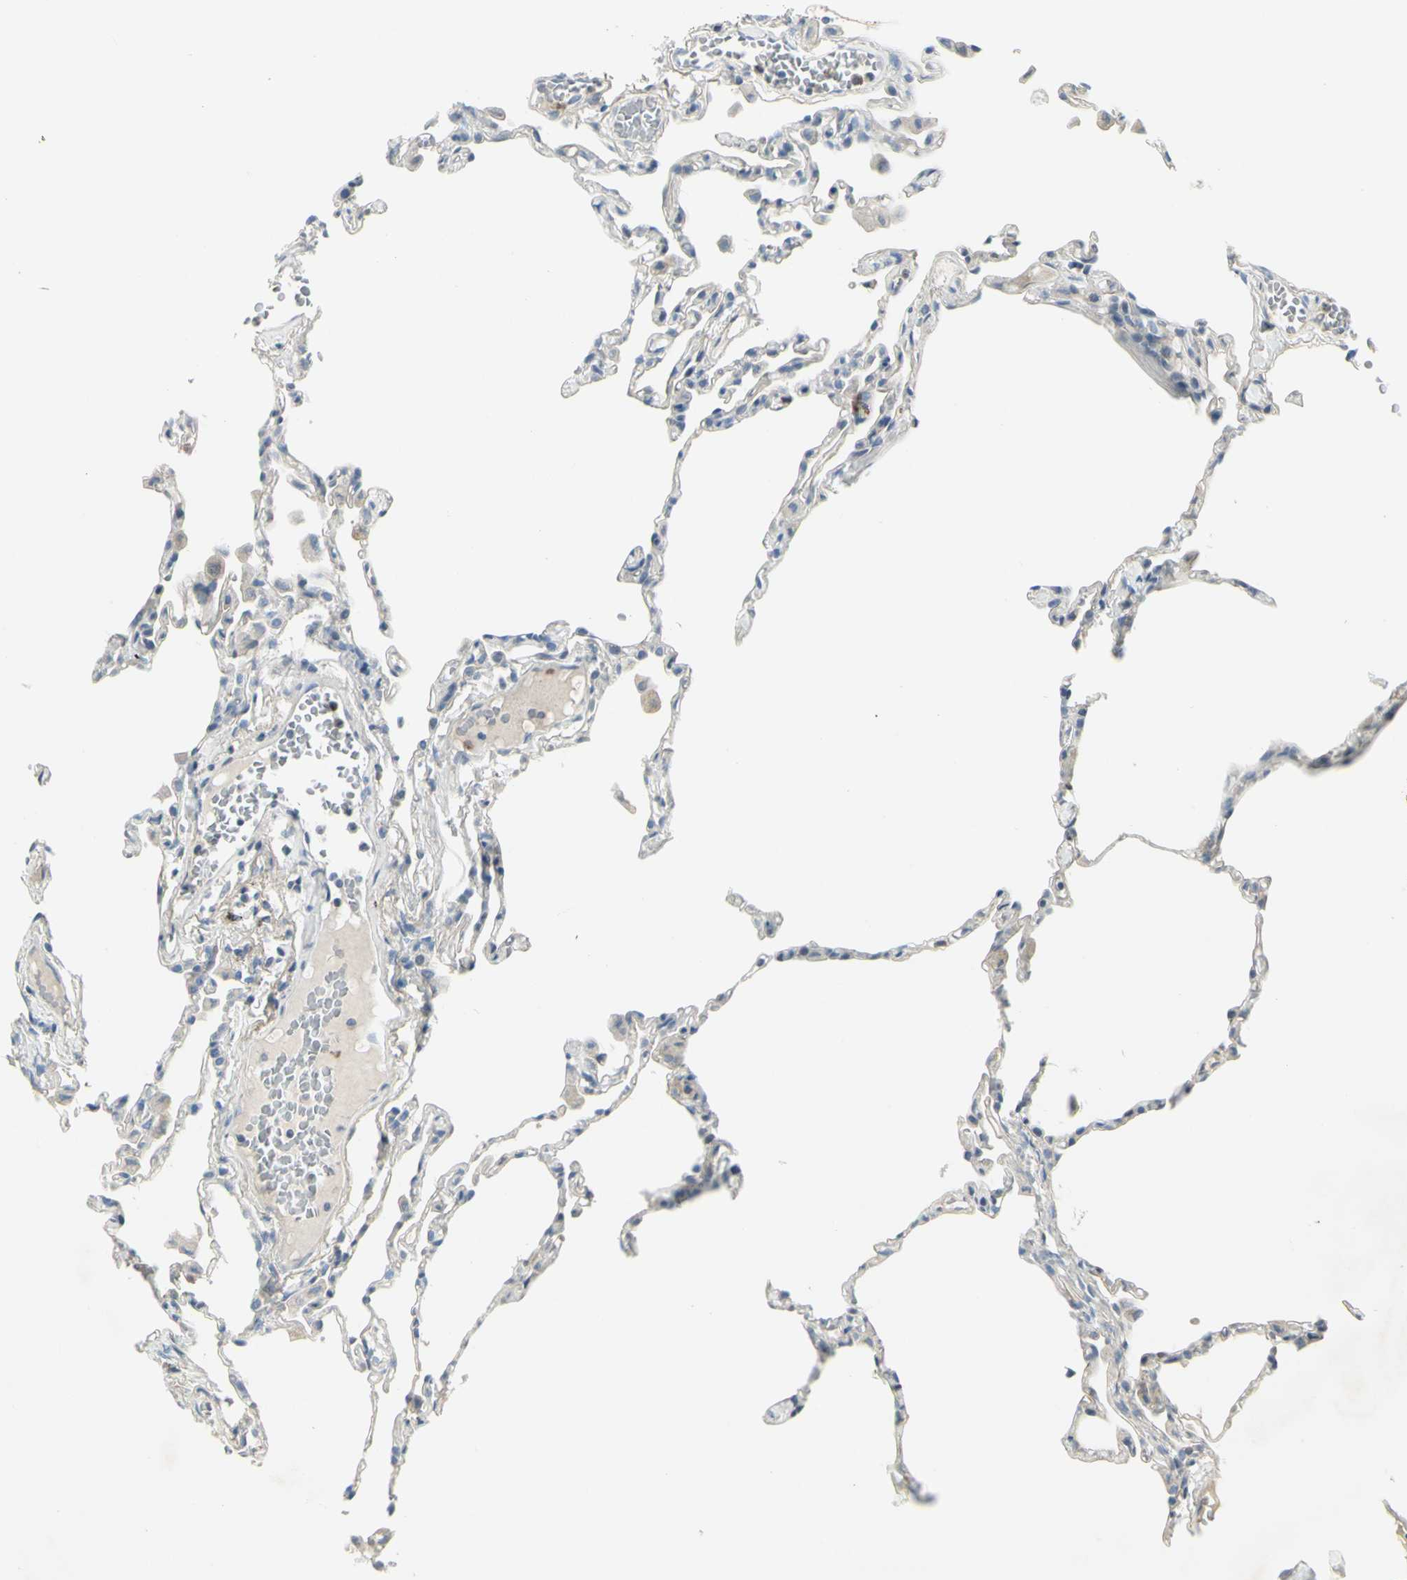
{"staining": {"intensity": "negative", "quantity": "none", "location": "none"}, "tissue": "lung", "cell_type": "Alveolar cells", "image_type": "normal", "snomed": [{"axis": "morphology", "description": "Normal tissue, NOS"}, {"axis": "topography", "description": "Lung"}], "caption": "IHC micrograph of benign lung: human lung stained with DAB (3,3'-diaminobenzidine) displays no significant protein expression in alveolar cells.", "gene": "CCNB2", "patient": {"sex": "female", "age": 49}}